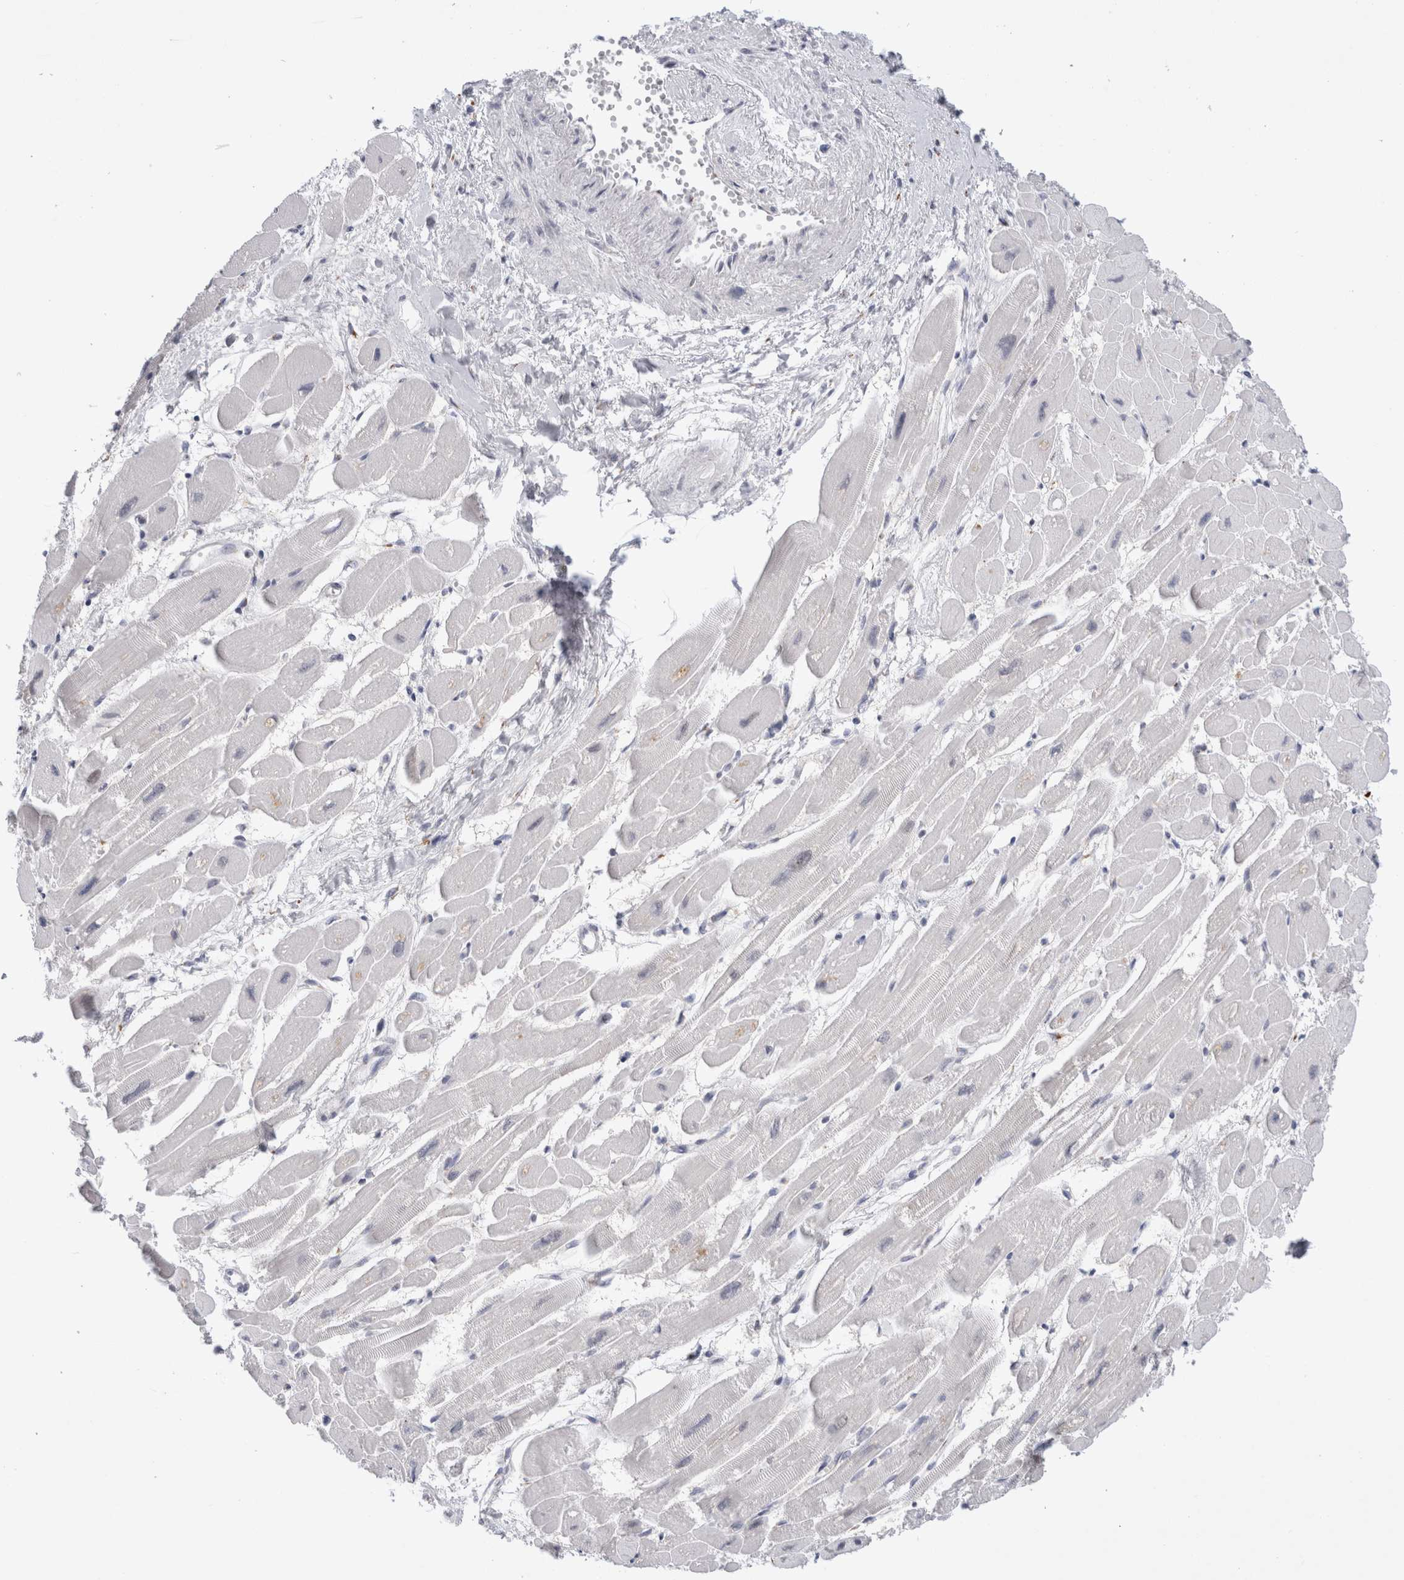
{"staining": {"intensity": "negative", "quantity": "none", "location": "none"}, "tissue": "heart muscle", "cell_type": "Cardiomyocytes", "image_type": "normal", "snomed": [{"axis": "morphology", "description": "Normal tissue, NOS"}, {"axis": "topography", "description": "Heart"}], "caption": "DAB (3,3'-diaminobenzidine) immunohistochemical staining of unremarkable heart muscle demonstrates no significant expression in cardiomyocytes.", "gene": "CERS5", "patient": {"sex": "female", "age": 54}}